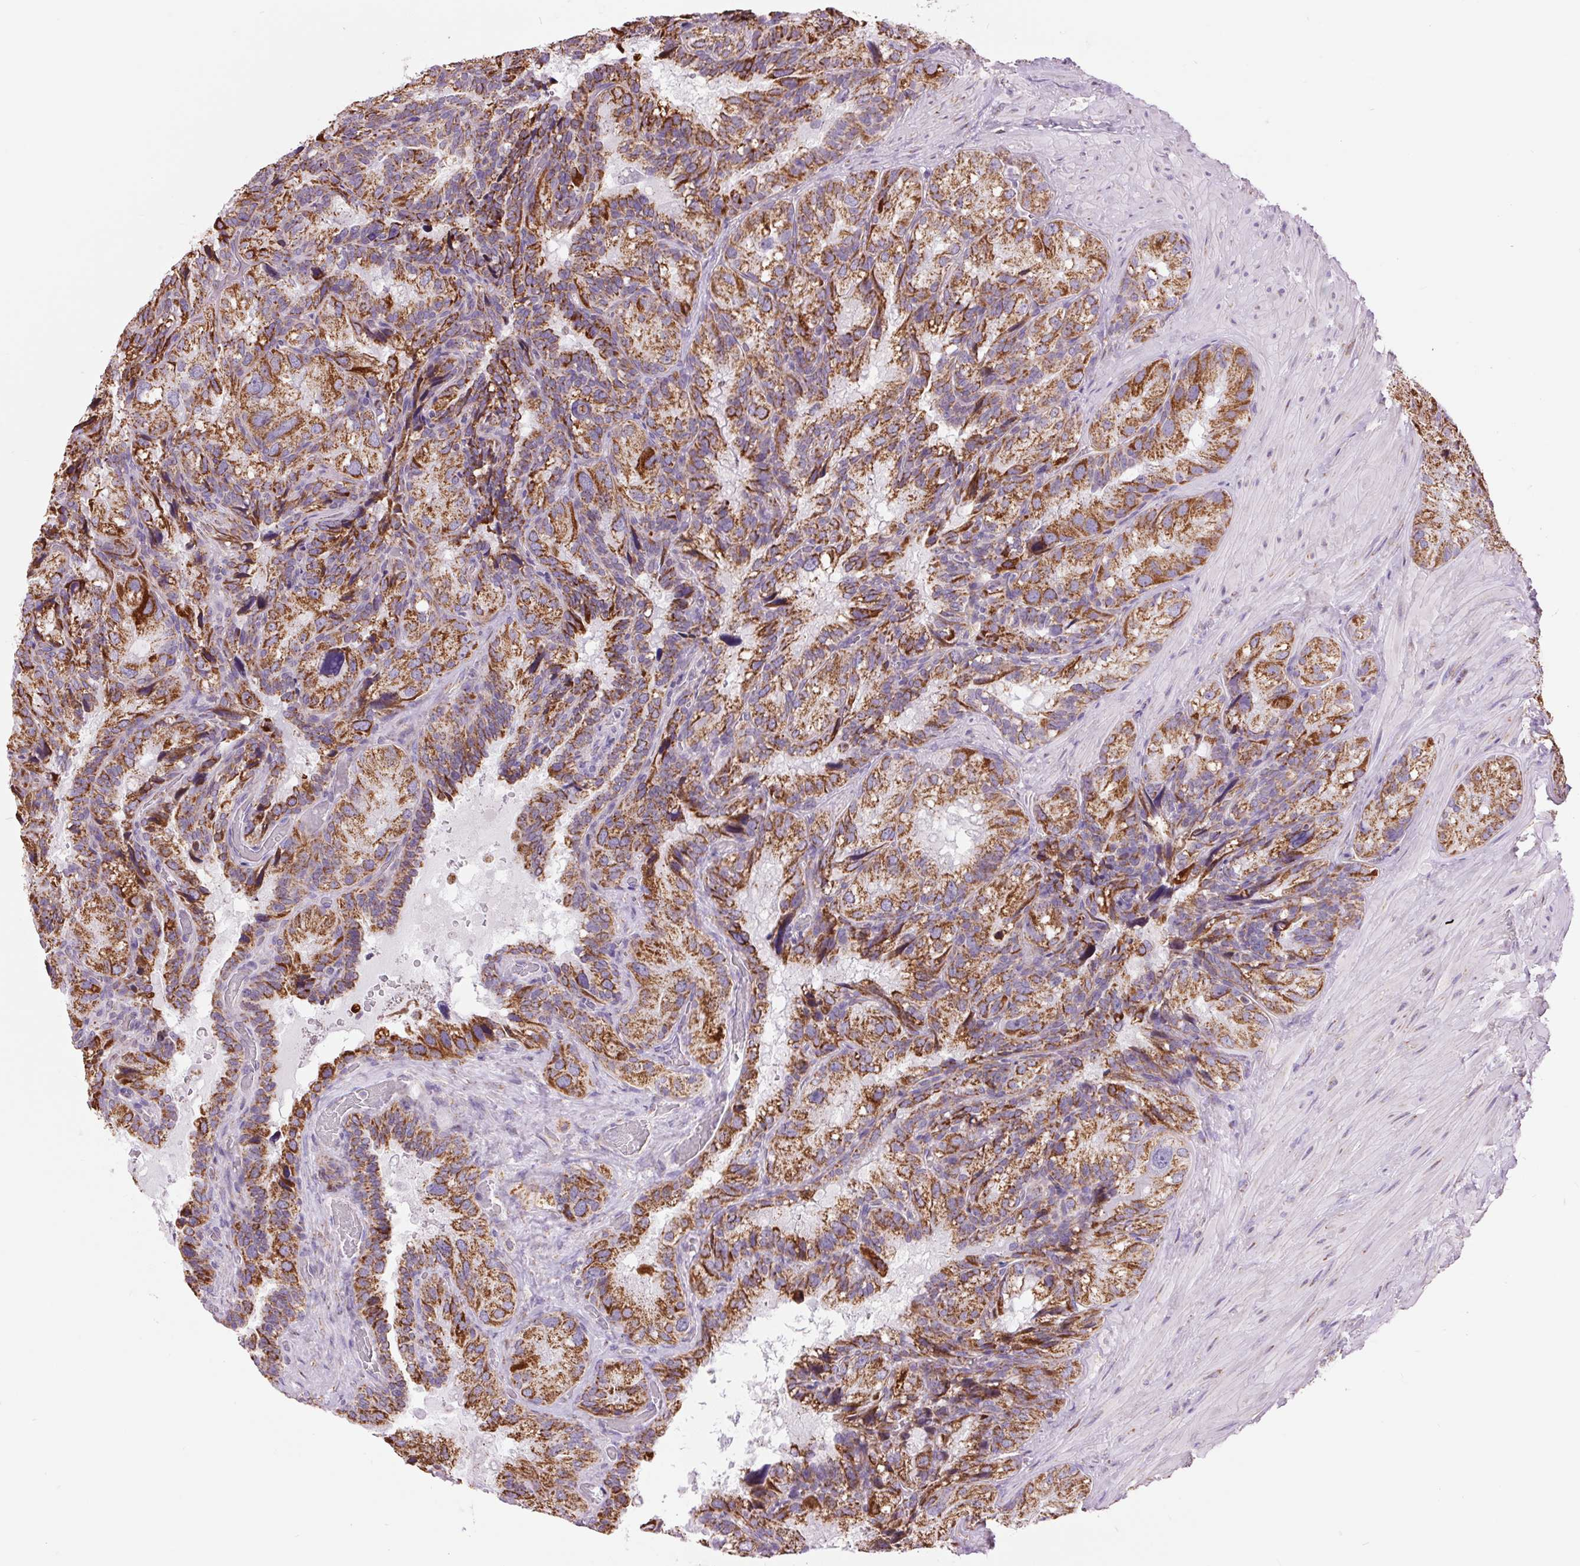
{"staining": {"intensity": "strong", "quantity": ">75%", "location": "cytoplasmic/membranous"}, "tissue": "seminal vesicle", "cell_type": "Glandular cells", "image_type": "normal", "snomed": [{"axis": "morphology", "description": "Normal tissue, NOS"}, {"axis": "topography", "description": "Seminal veicle"}], "caption": "A photomicrograph of seminal vesicle stained for a protein reveals strong cytoplasmic/membranous brown staining in glandular cells. The protein of interest is stained brown, and the nuclei are stained in blue (DAB (3,3'-diaminobenzidine) IHC with brightfield microscopy, high magnification).", "gene": "ATP5PB", "patient": {"sex": "male", "age": 60}}